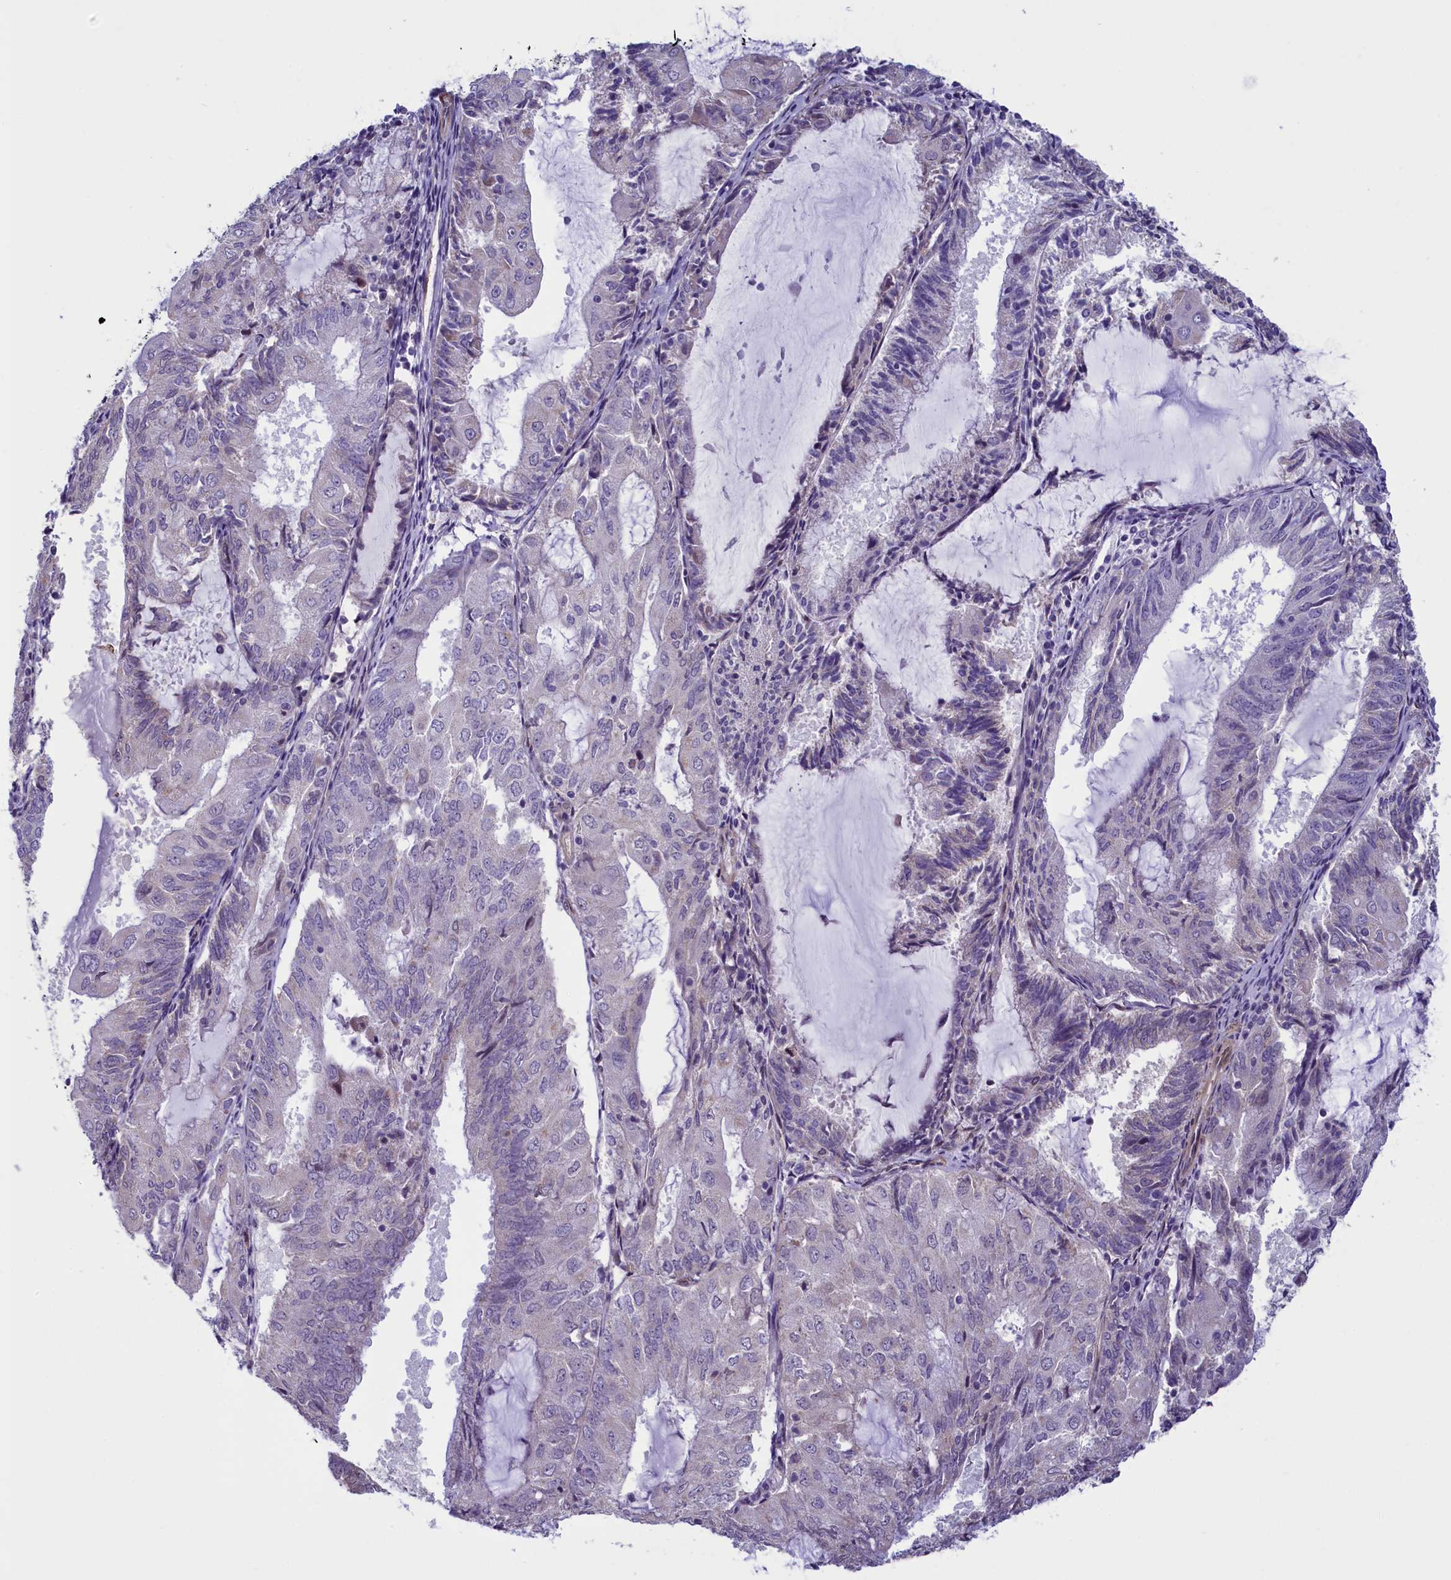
{"staining": {"intensity": "negative", "quantity": "none", "location": "none"}, "tissue": "endometrial cancer", "cell_type": "Tumor cells", "image_type": "cancer", "snomed": [{"axis": "morphology", "description": "Adenocarcinoma, NOS"}, {"axis": "topography", "description": "Endometrium"}], "caption": "Tumor cells show no significant protein positivity in adenocarcinoma (endometrial).", "gene": "IGSF6", "patient": {"sex": "female", "age": 81}}